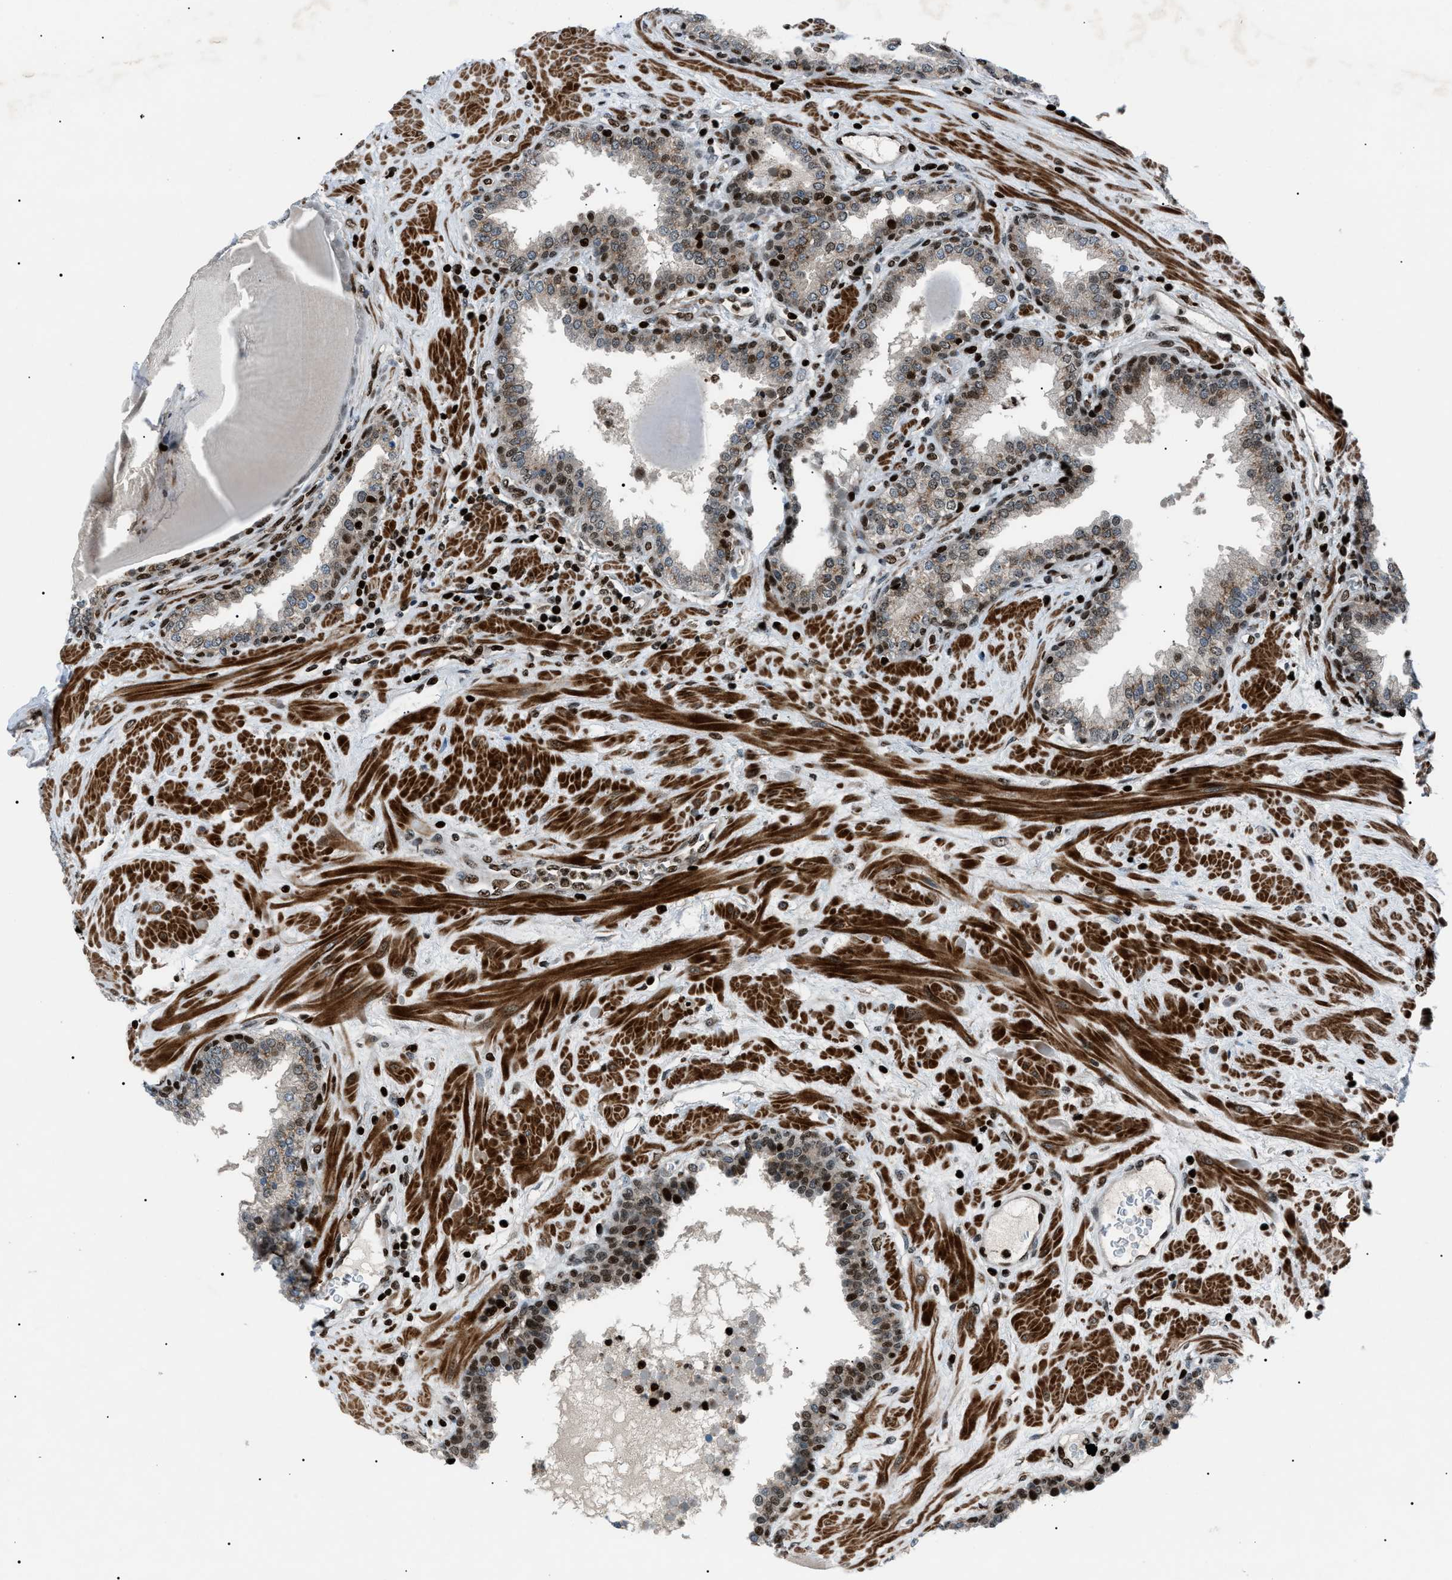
{"staining": {"intensity": "moderate", "quantity": "25%-75%", "location": "cytoplasmic/membranous,nuclear"}, "tissue": "prostate", "cell_type": "Glandular cells", "image_type": "normal", "snomed": [{"axis": "morphology", "description": "Normal tissue, NOS"}, {"axis": "topography", "description": "Prostate"}], "caption": "This is a histology image of immunohistochemistry (IHC) staining of unremarkable prostate, which shows moderate expression in the cytoplasmic/membranous,nuclear of glandular cells.", "gene": "PRKX", "patient": {"sex": "male", "age": 51}}